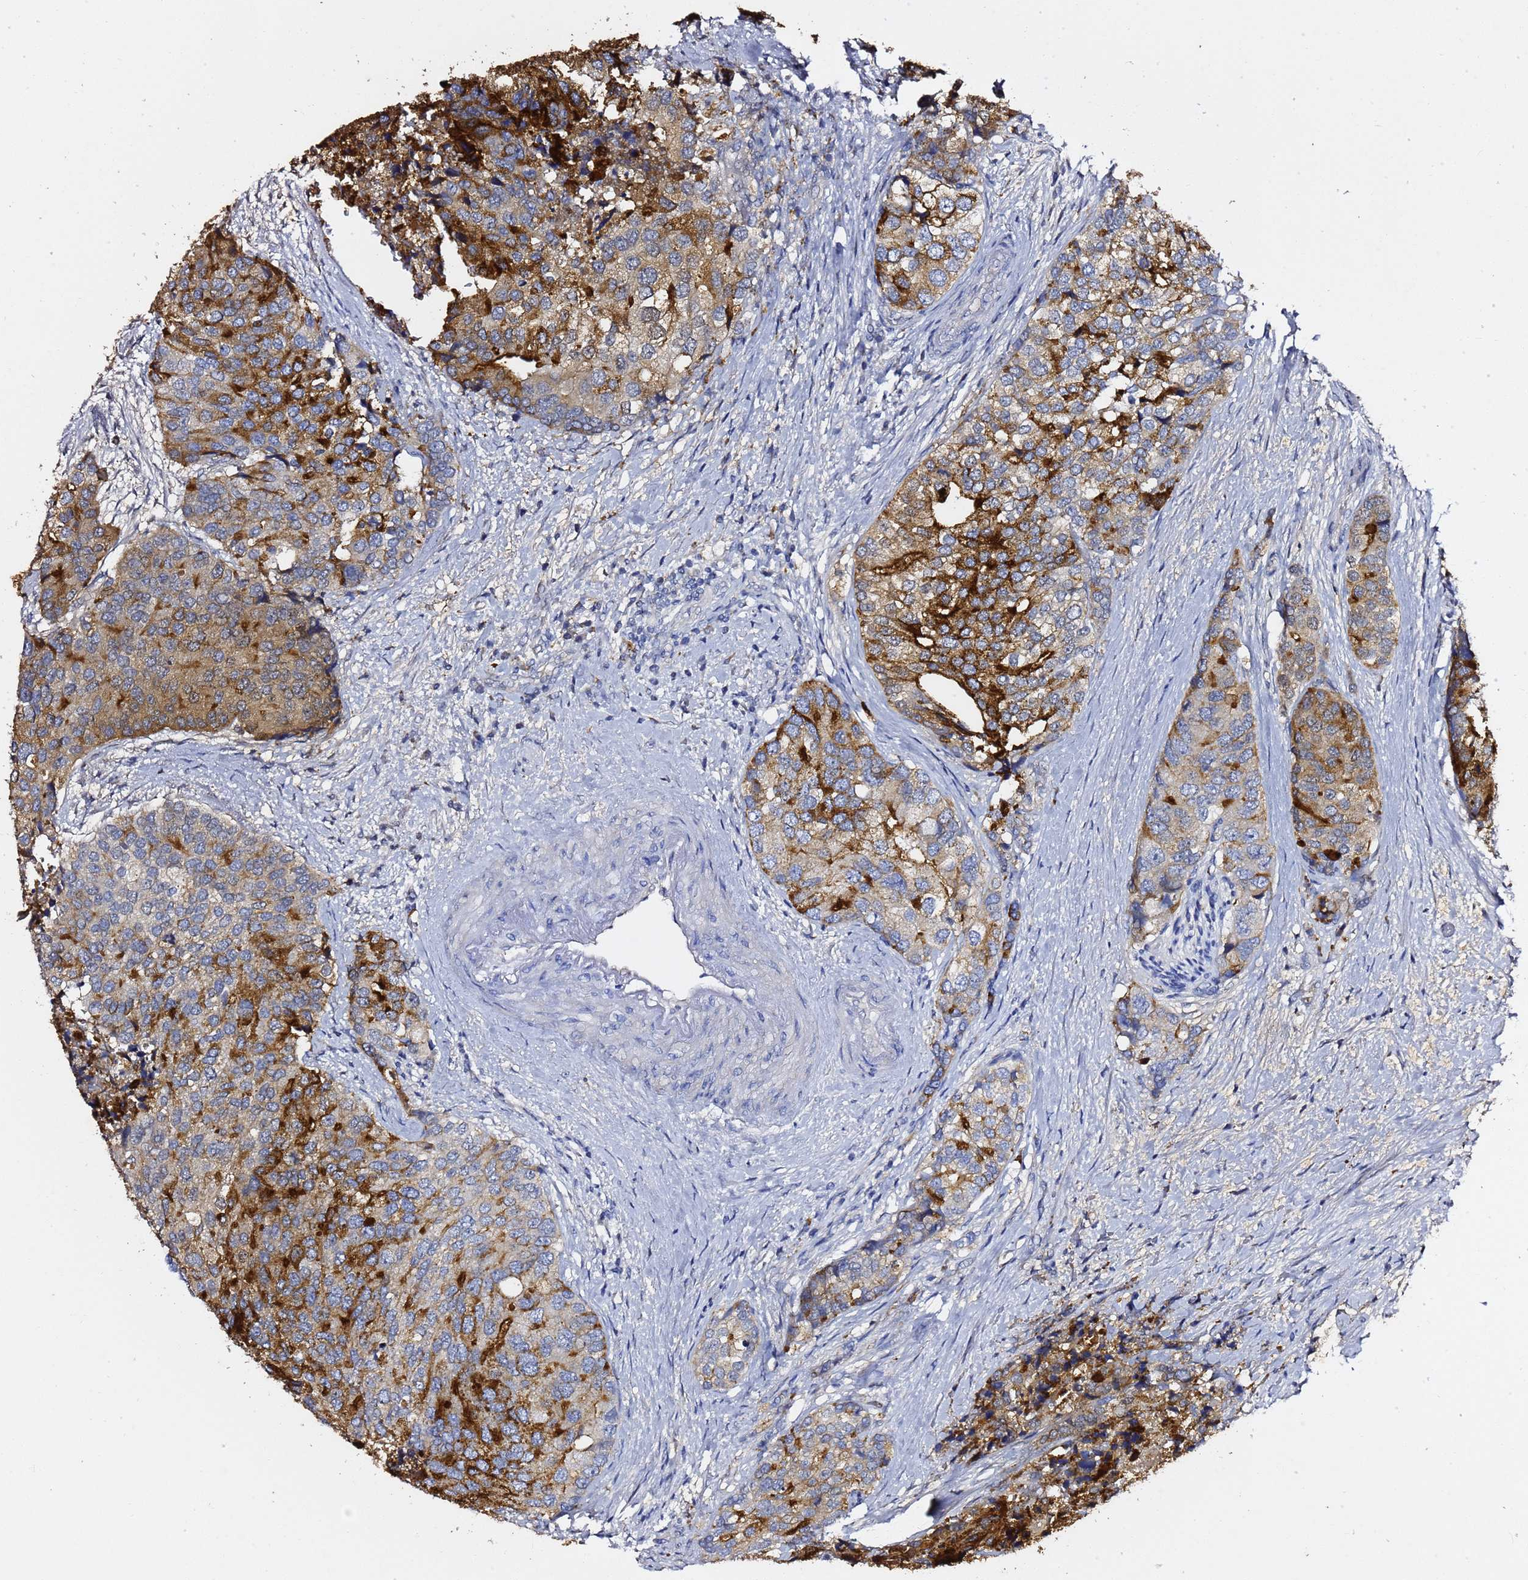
{"staining": {"intensity": "strong", "quantity": "25%-75%", "location": "cytoplasmic/membranous"}, "tissue": "prostate cancer", "cell_type": "Tumor cells", "image_type": "cancer", "snomed": [{"axis": "morphology", "description": "Adenocarcinoma, High grade"}, {"axis": "topography", "description": "Prostate"}], "caption": "Brown immunohistochemical staining in prostate cancer (adenocarcinoma (high-grade)) shows strong cytoplasmic/membranous staining in about 25%-75% of tumor cells.", "gene": "NAT2", "patient": {"sex": "male", "age": 62}}